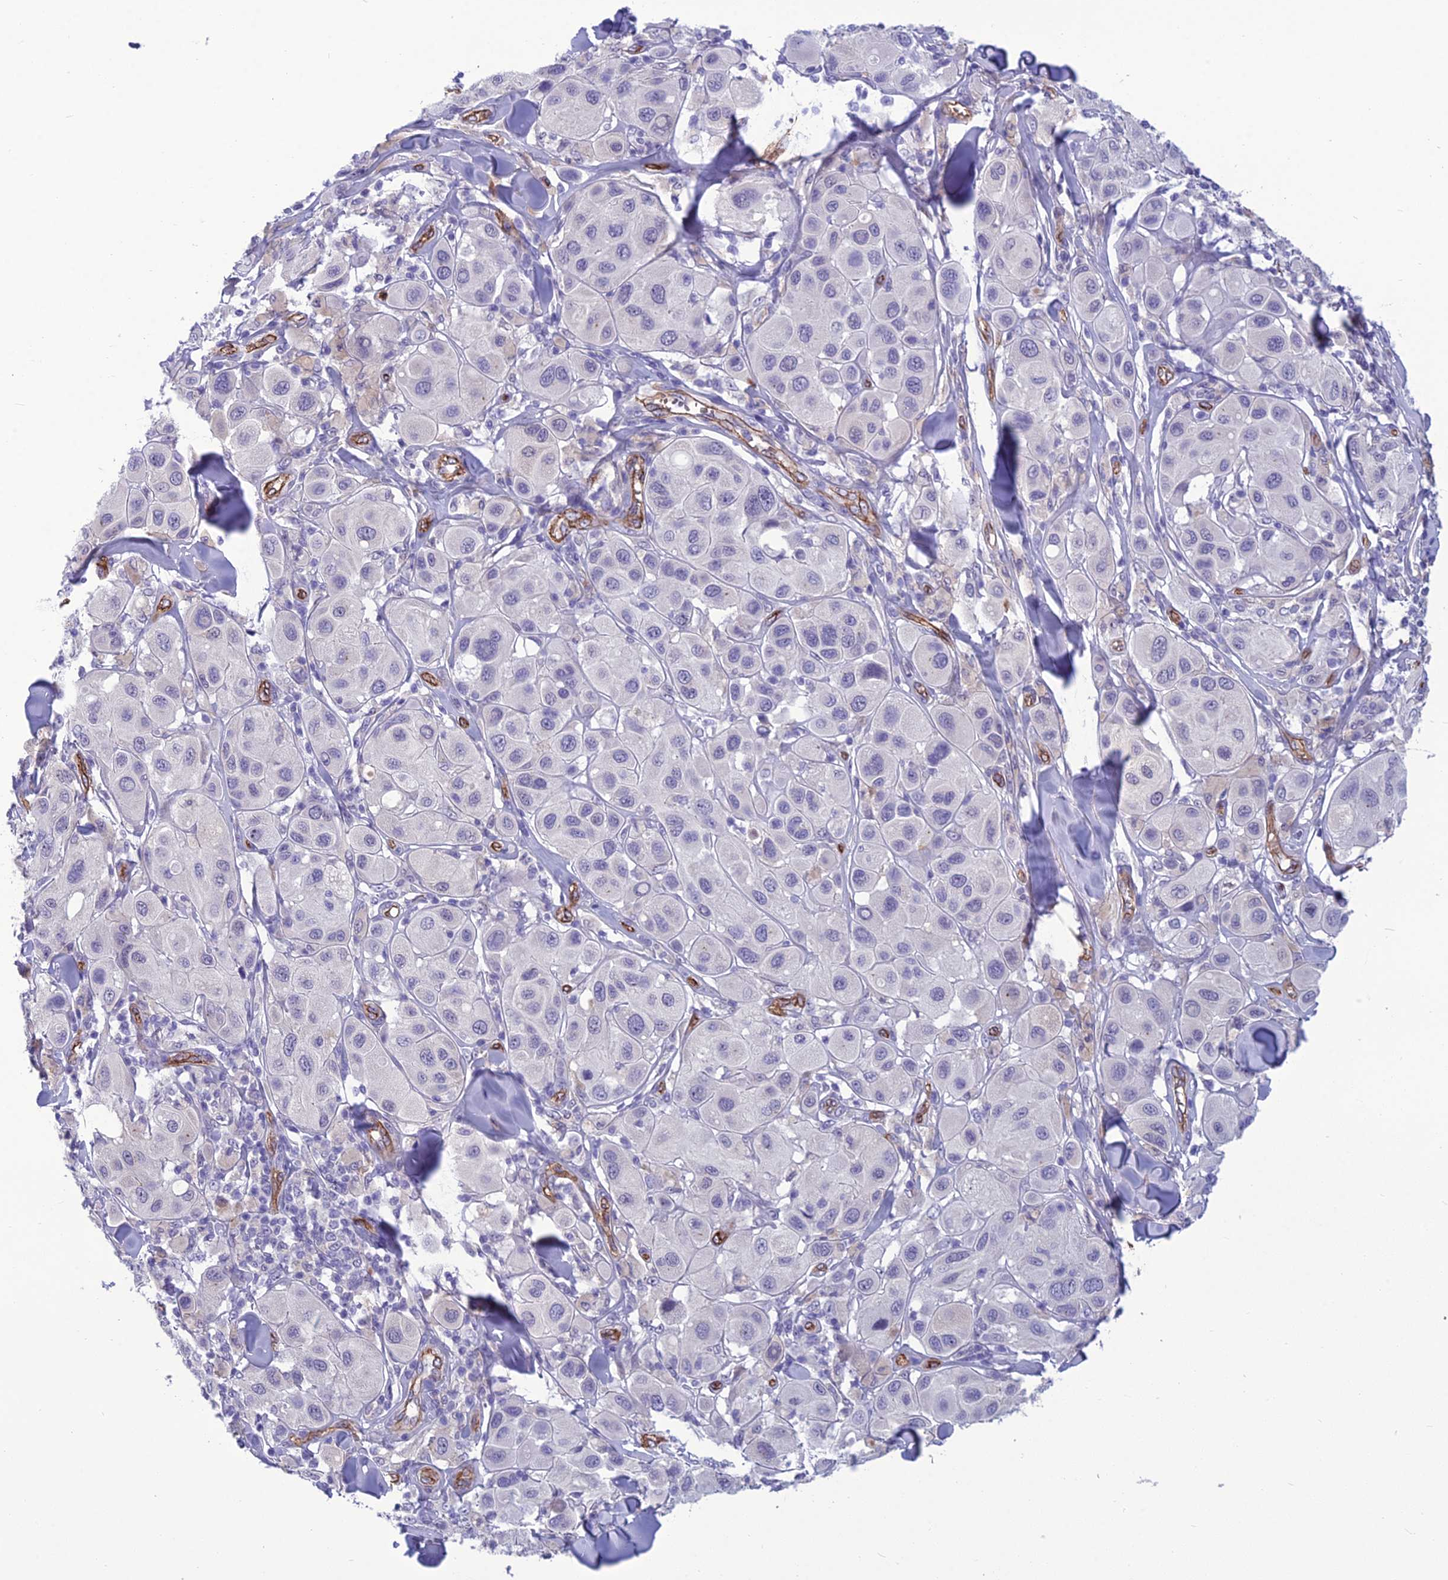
{"staining": {"intensity": "negative", "quantity": "none", "location": "none"}, "tissue": "melanoma", "cell_type": "Tumor cells", "image_type": "cancer", "snomed": [{"axis": "morphology", "description": "Malignant melanoma, Metastatic site"}, {"axis": "topography", "description": "Skin"}], "caption": "Malignant melanoma (metastatic site) was stained to show a protein in brown. There is no significant expression in tumor cells.", "gene": "BBS7", "patient": {"sex": "male", "age": 41}}